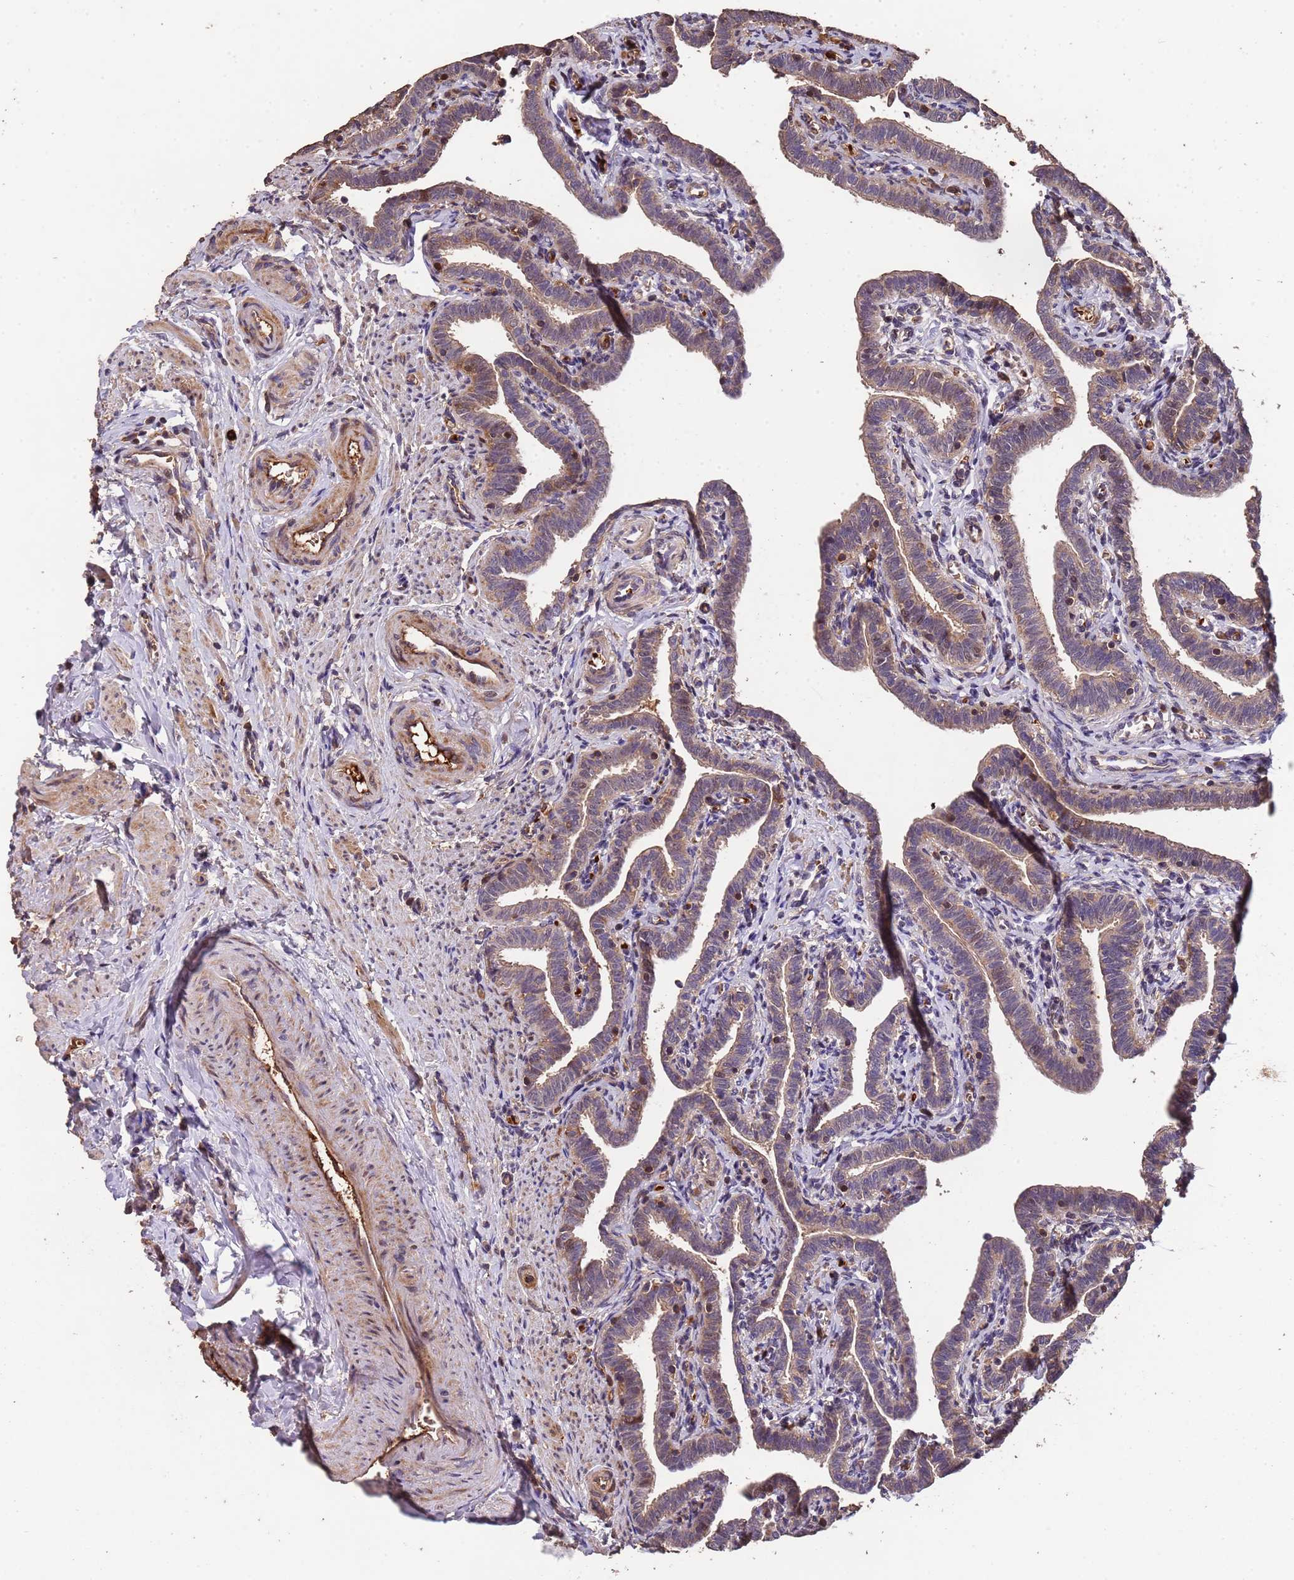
{"staining": {"intensity": "weak", "quantity": "25%-75%", "location": "cytoplasmic/membranous"}, "tissue": "fallopian tube", "cell_type": "Glandular cells", "image_type": "normal", "snomed": [{"axis": "morphology", "description": "Normal tissue, NOS"}, {"axis": "topography", "description": "Fallopian tube"}], "caption": "The histopathology image displays a brown stain indicating the presence of a protein in the cytoplasmic/membranous of glandular cells in fallopian tube. The protein is shown in brown color, while the nuclei are stained blue.", "gene": "CCDC184", "patient": {"sex": "female", "age": 36}}